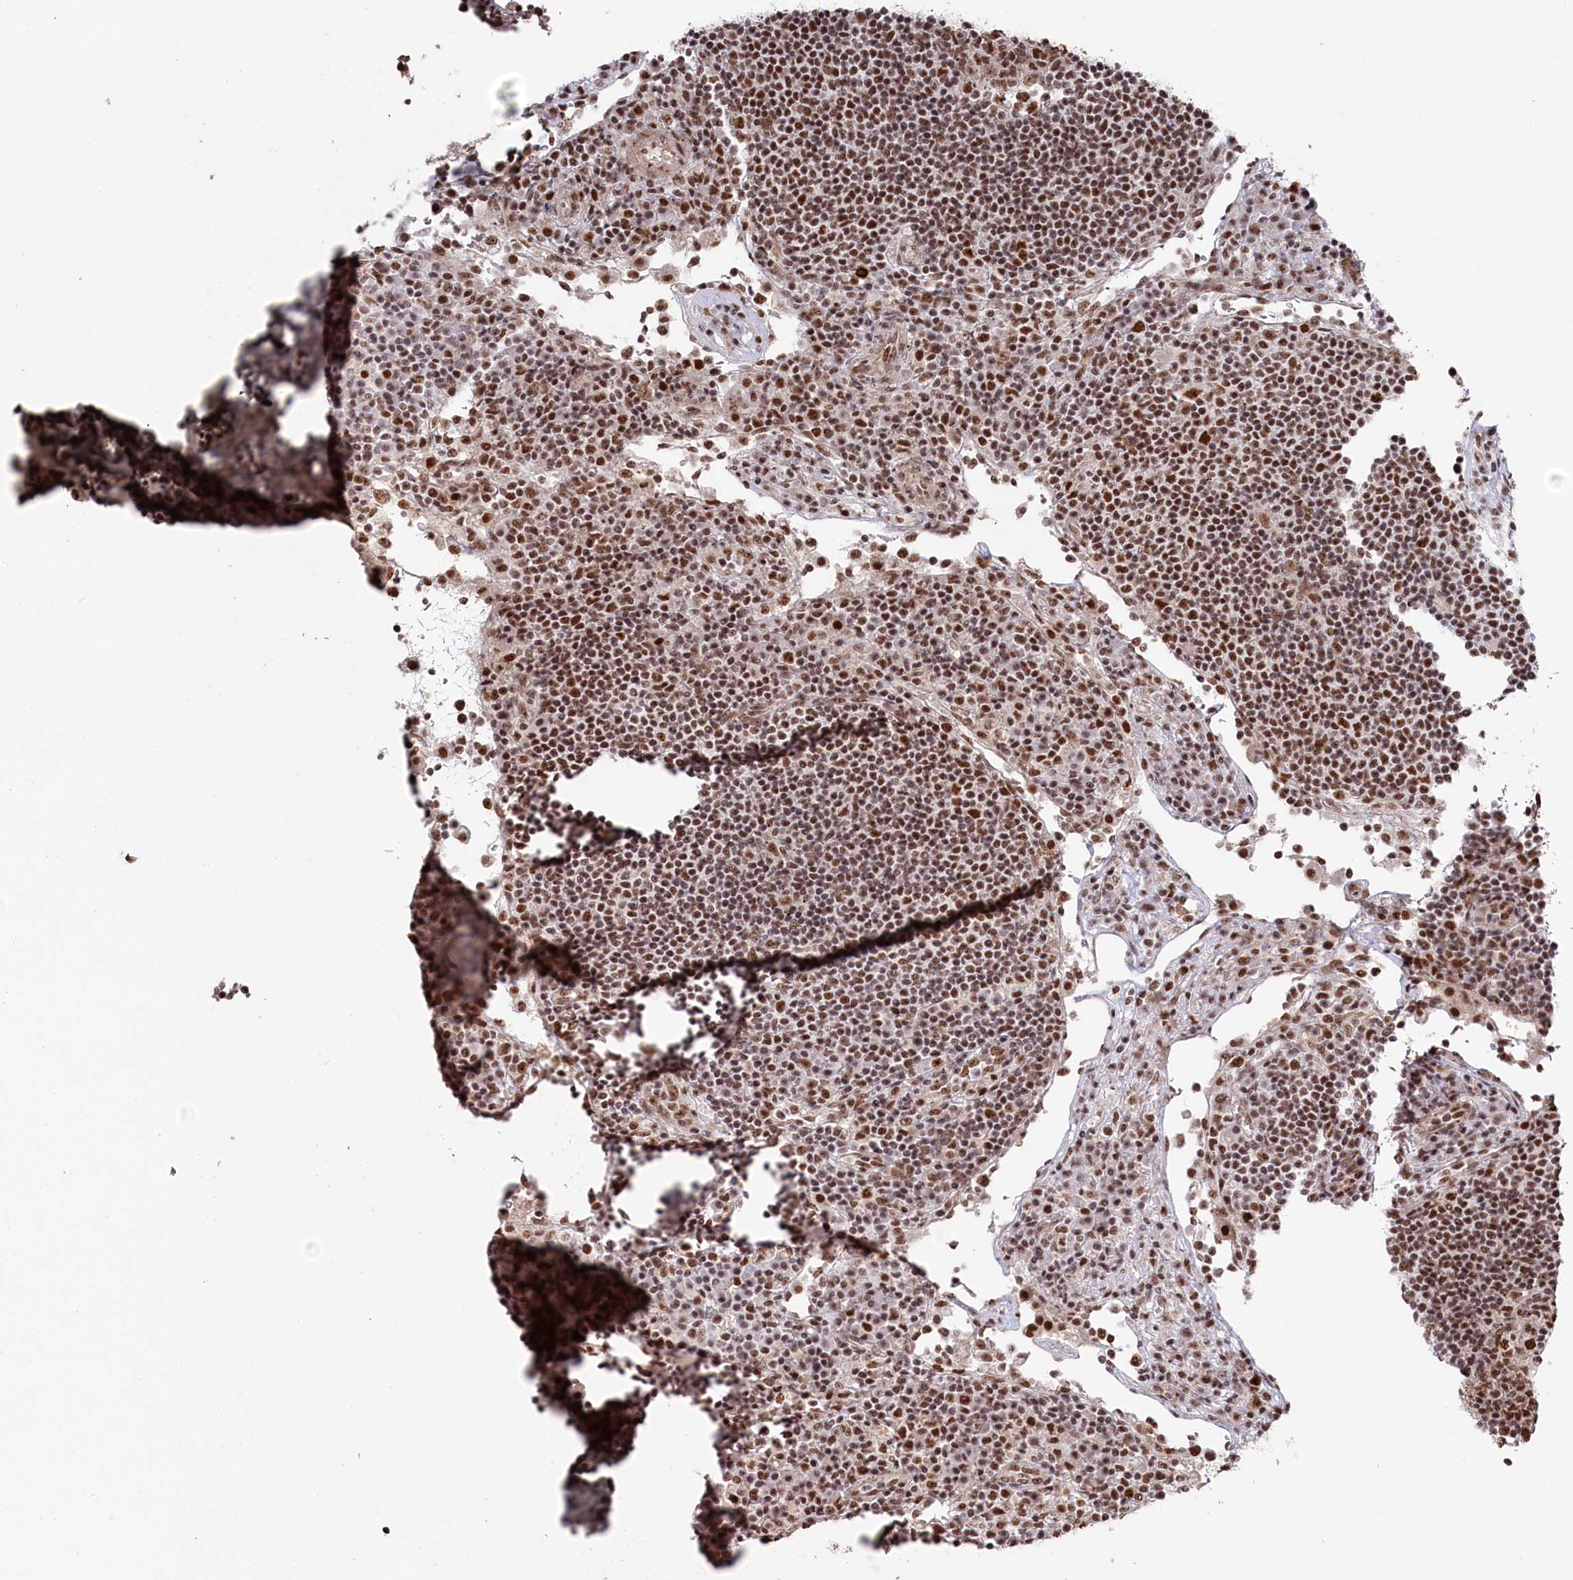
{"staining": {"intensity": "moderate", "quantity": ">75%", "location": "nuclear"}, "tissue": "lymph node", "cell_type": "Germinal center cells", "image_type": "normal", "snomed": [{"axis": "morphology", "description": "Normal tissue, NOS"}, {"axis": "topography", "description": "Lymph node"}], "caption": "A medium amount of moderate nuclear expression is present in approximately >75% of germinal center cells in benign lymph node.", "gene": "POLR2H", "patient": {"sex": "female", "age": 53}}